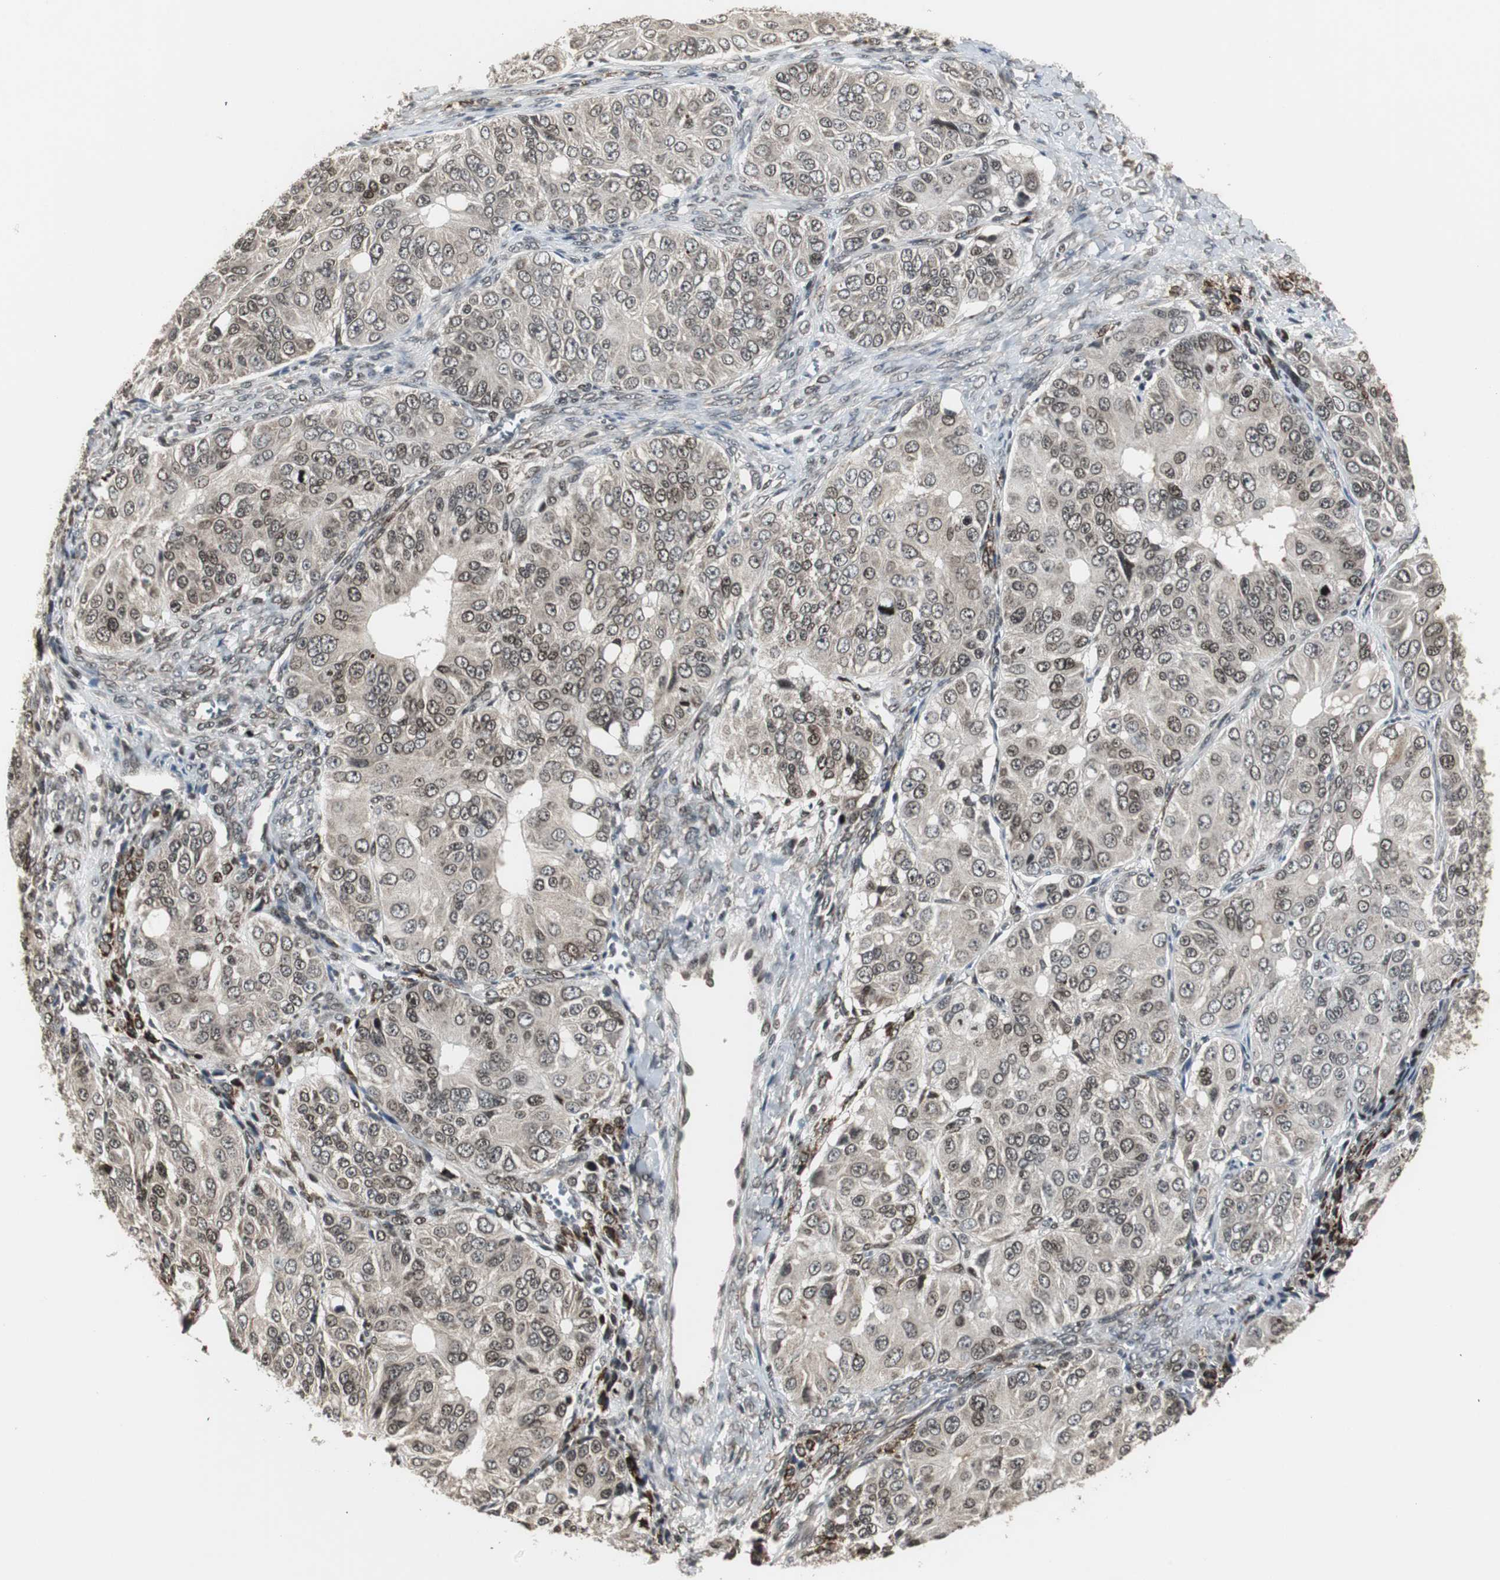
{"staining": {"intensity": "weak", "quantity": ">75%", "location": "cytoplasmic/membranous,nuclear"}, "tissue": "ovarian cancer", "cell_type": "Tumor cells", "image_type": "cancer", "snomed": [{"axis": "morphology", "description": "Carcinoma, endometroid"}, {"axis": "topography", "description": "Ovary"}], "caption": "A photomicrograph of ovarian cancer stained for a protein exhibits weak cytoplasmic/membranous and nuclear brown staining in tumor cells. The staining was performed using DAB (3,3'-diaminobenzidine) to visualize the protein expression in brown, while the nuclei were stained in blue with hematoxylin (Magnification: 20x).", "gene": "MPG", "patient": {"sex": "female", "age": 51}}